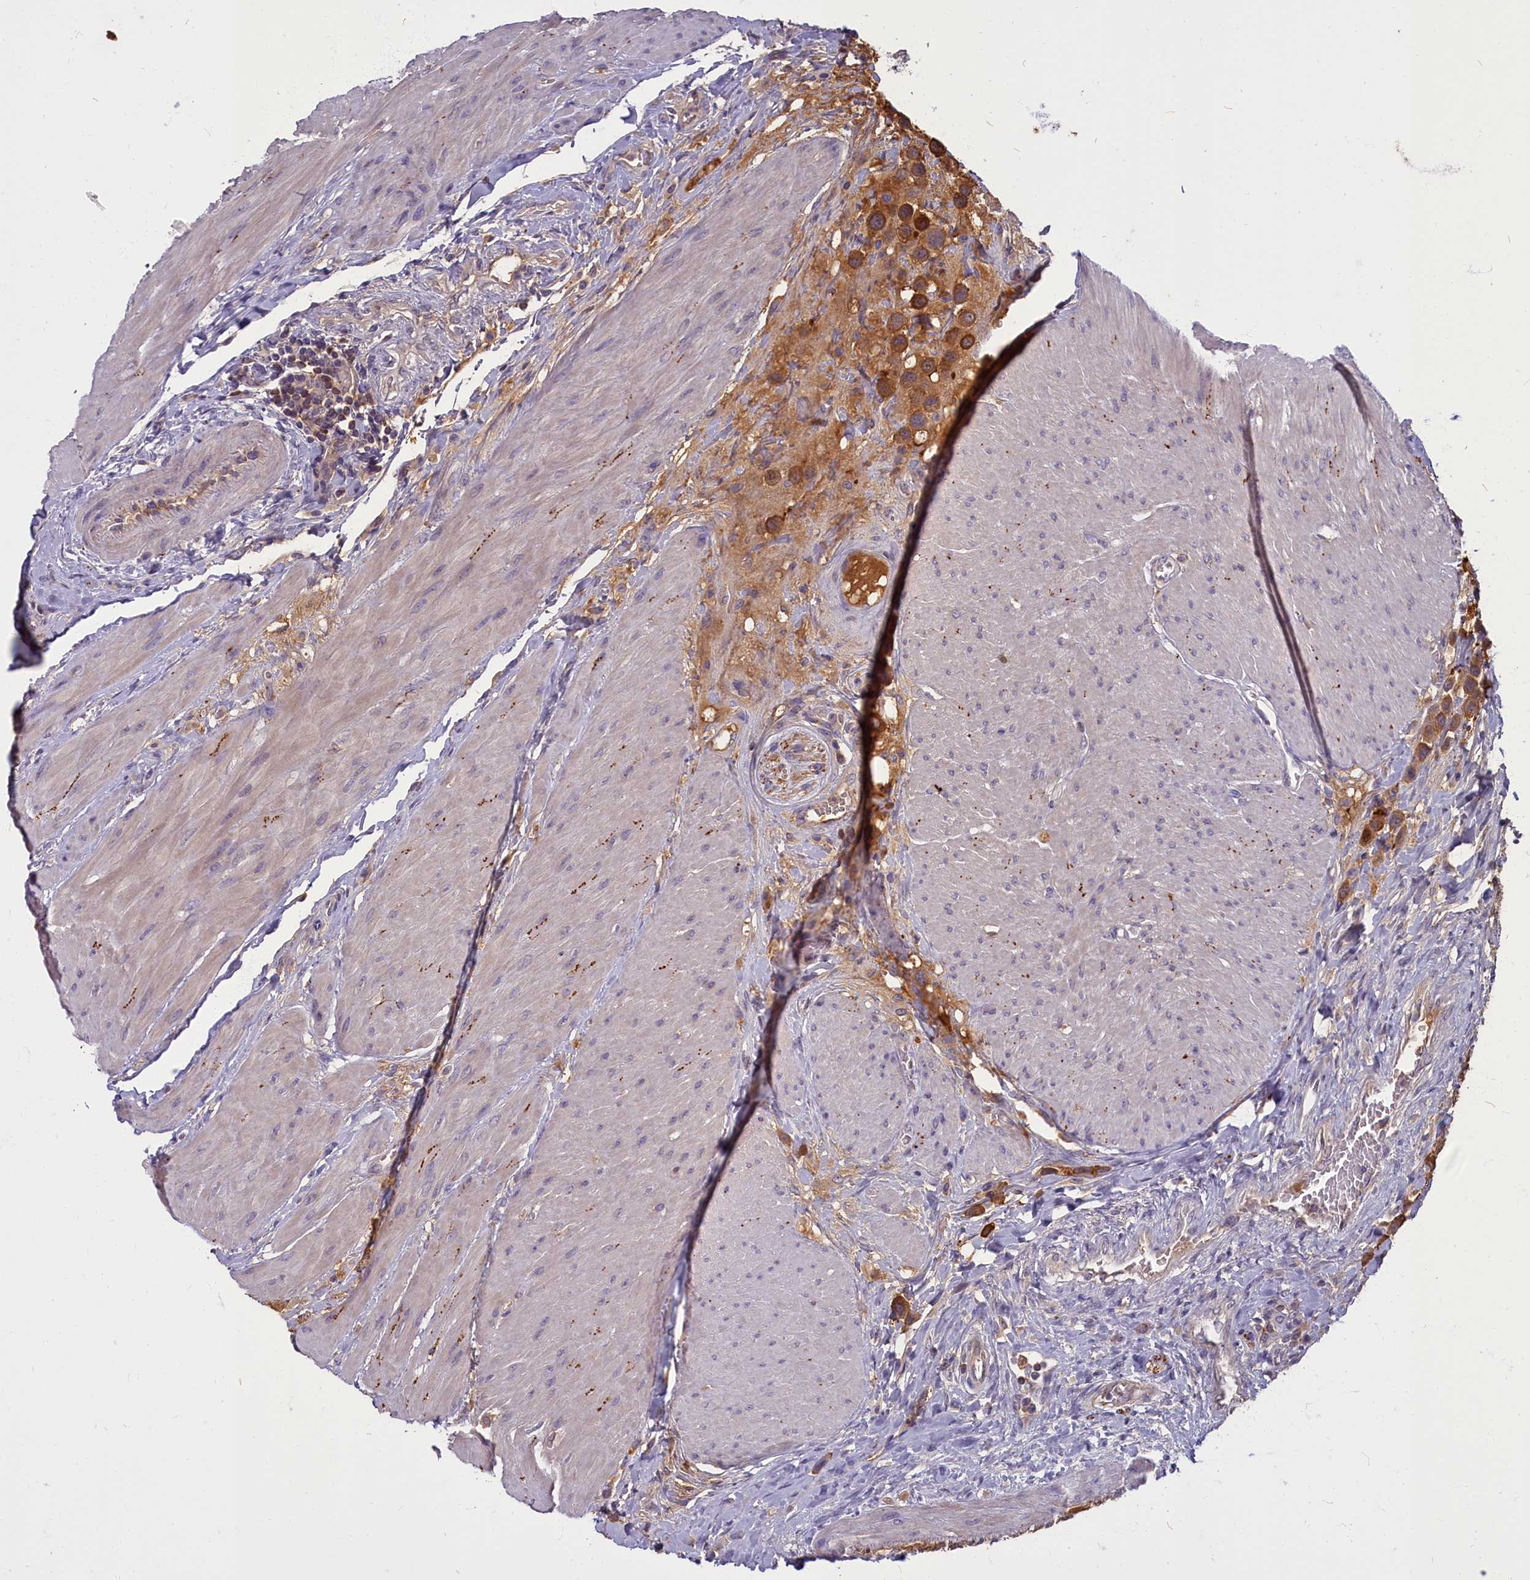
{"staining": {"intensity": "moderate", "quantity": ">75%", "location": "cytoplasmic/membranous"}, "tissue": "urothelial cancer", "cell_type": "Tumor cells", "image_type": "cancer", "snomed": [{"axis": "morphology", "description": "Urothelial carcinoma, High grade"}, {"axis": "topography", "description": "Urinary bladder"}], "caption": "Urothelial cancer was stained to show a protein in brown. There is medium levels of moderate cytoplasmic/membranous expression in approximately >75% of tumor cells.", "gene": "SV2C", "patient": {"sex": "male", "age": 50}}